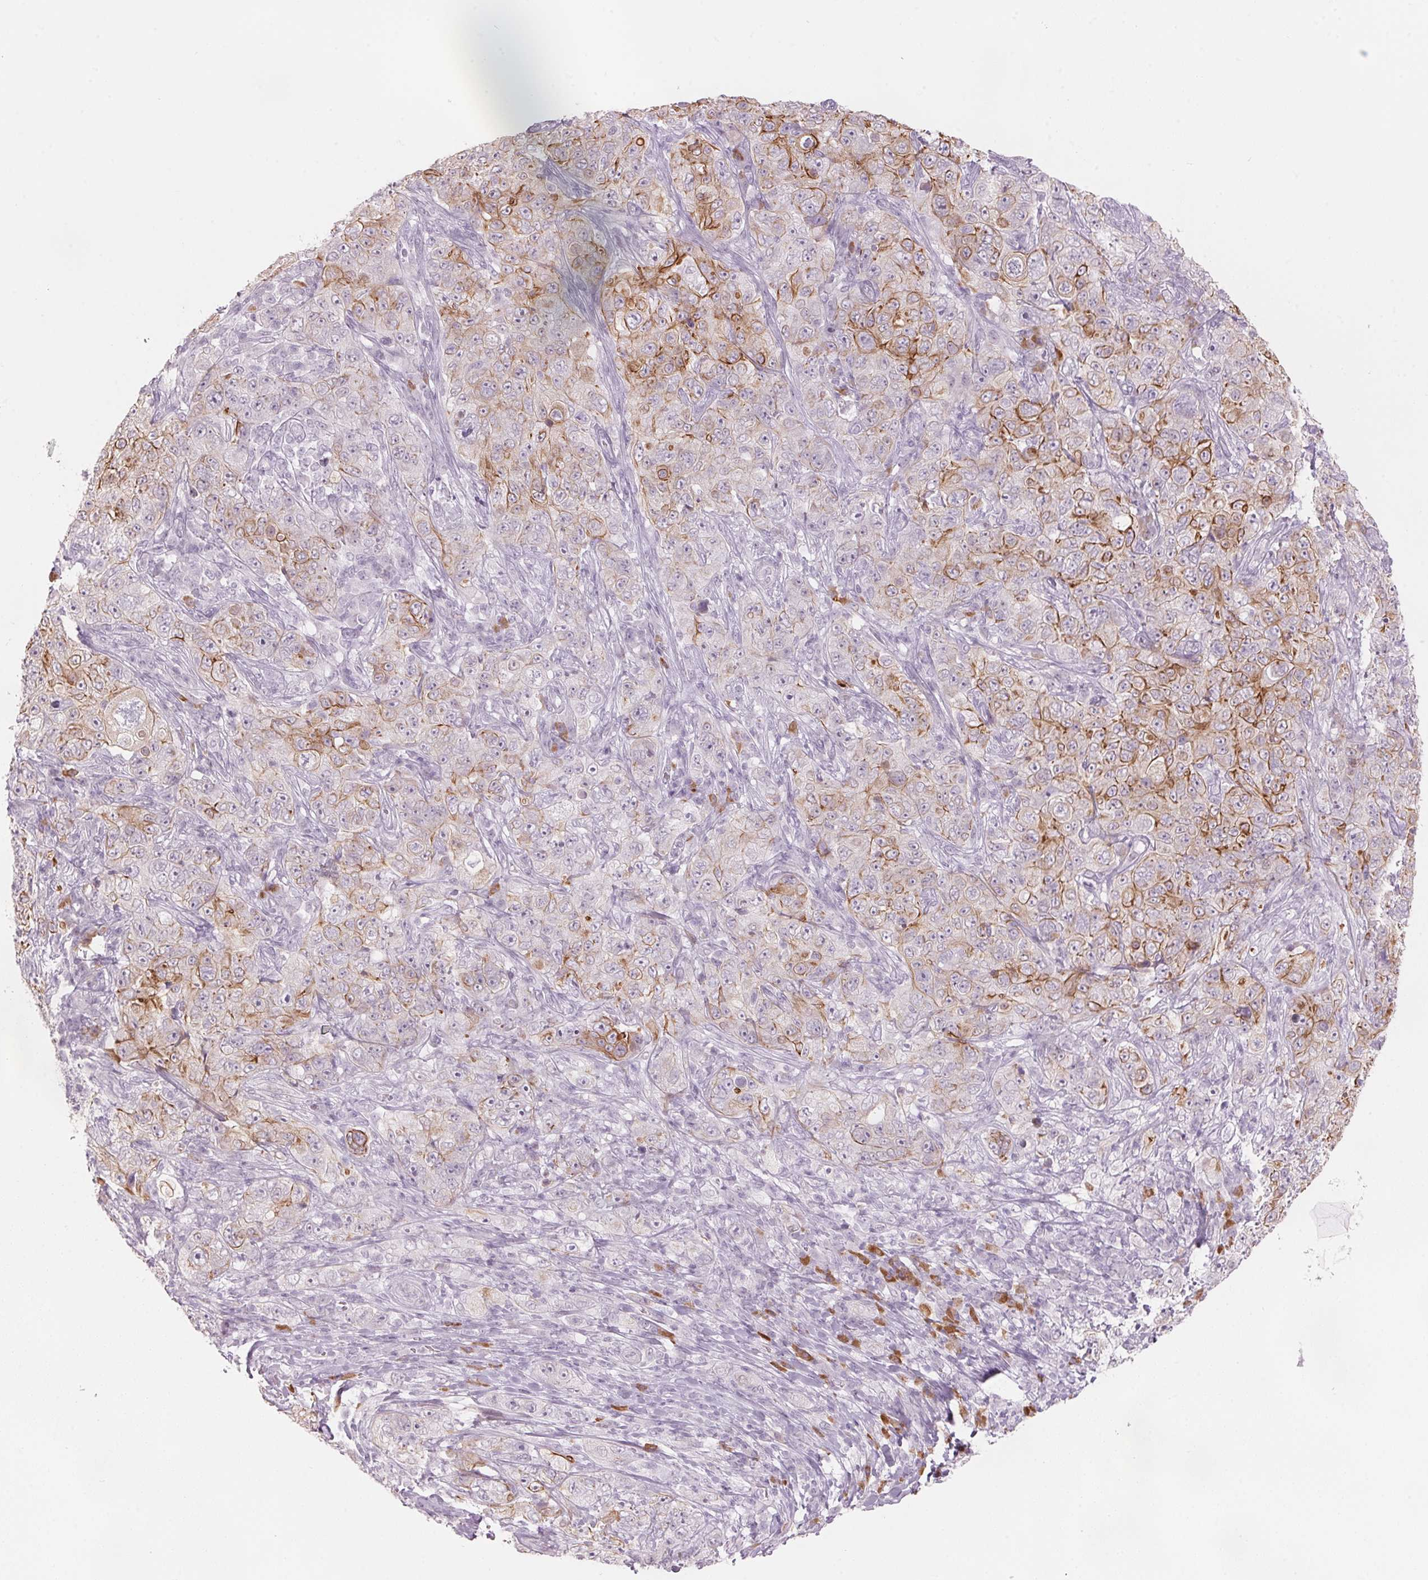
{"staining": {"intensity": "strong", "quantity": "<25%", "location": "cytoplasmic/membranous"}, "tissue": "pancreatic cancer", "cell_type": "Tumor cells", "image_type": "cancer", "snomed": [{"axis": "morphology", "description": "Adenocarcinoma, NOS"}, {"axis": "topography", "description": "Pancreas"}], "caption": "Immunohistochemistry (DAB (3,3'-diaminobenzidine)) staining of human pancreatic cancer shows strong cytoplasmic/membranous protein positivity in approximately <25% of tumor cells. (Stains: DAB (3,3'-diaminobenzidine) in brown, nuclei in blue, Microscopy: brightfield microscopy at high magnification).", "gene": "SCTR", "patient": {"sex": "male", "age": 68}}